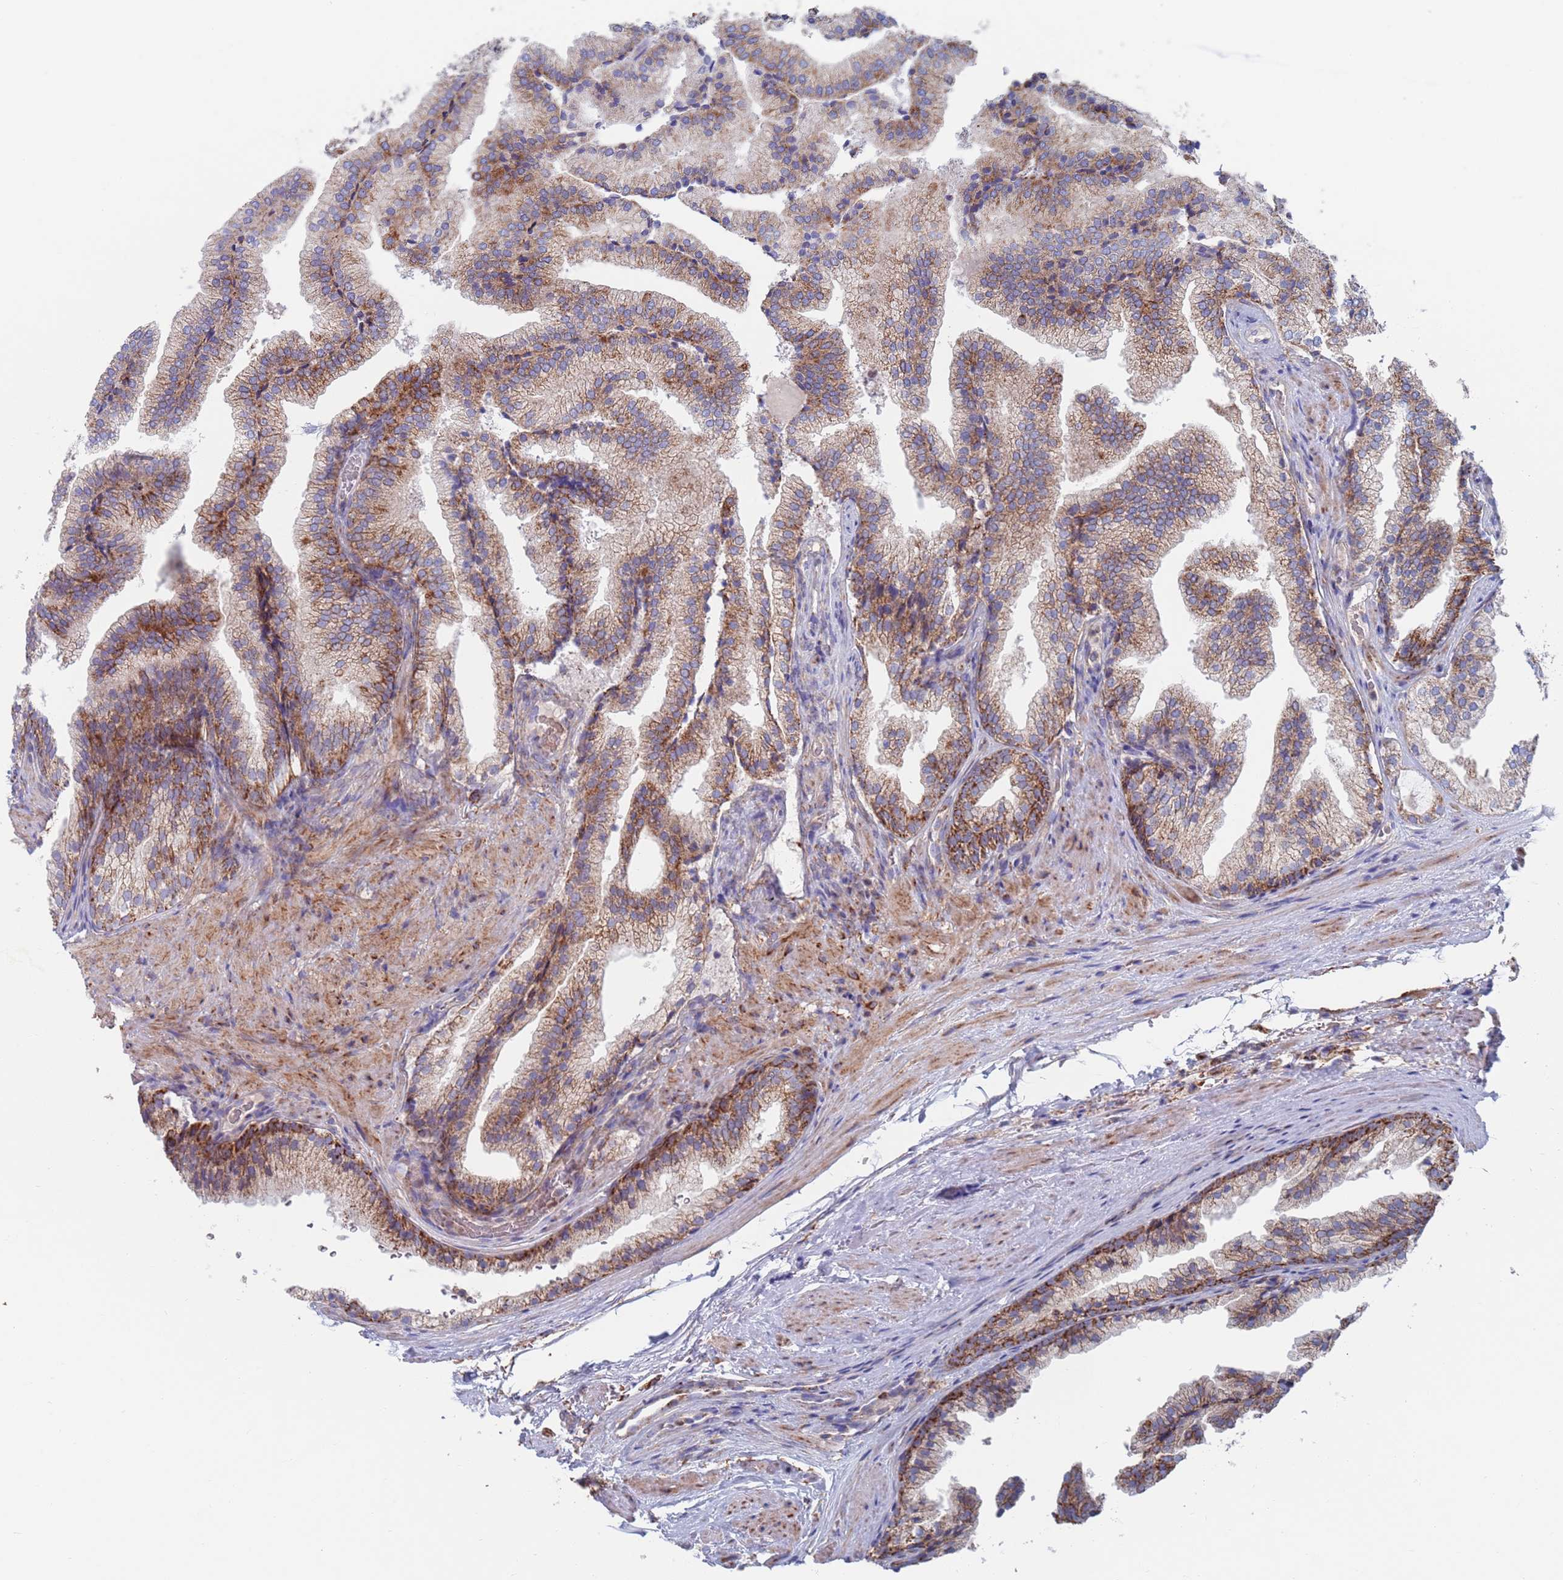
{"staining": {"intensity": "moderate", "quantity": "25%-75%", "location": "cytoplasmic/membranous"}, "tissue": "prostate", "cell_type": "Glandular cells", "image_type": "normal", "snomed": [{"axis": "morphology", "description": "Normal tissue, NOS"}, {"axis": "topography", "description": "Prostate"}], "caption": "Immunohistochemistry (IHC) of benign human prostate shows medium levels of moderate cytoplasmic/membranous staining in about 25%-75% of glandular cells.", "gene": "CHCHD6", "patient": {"sex": "male", "age": 76}}